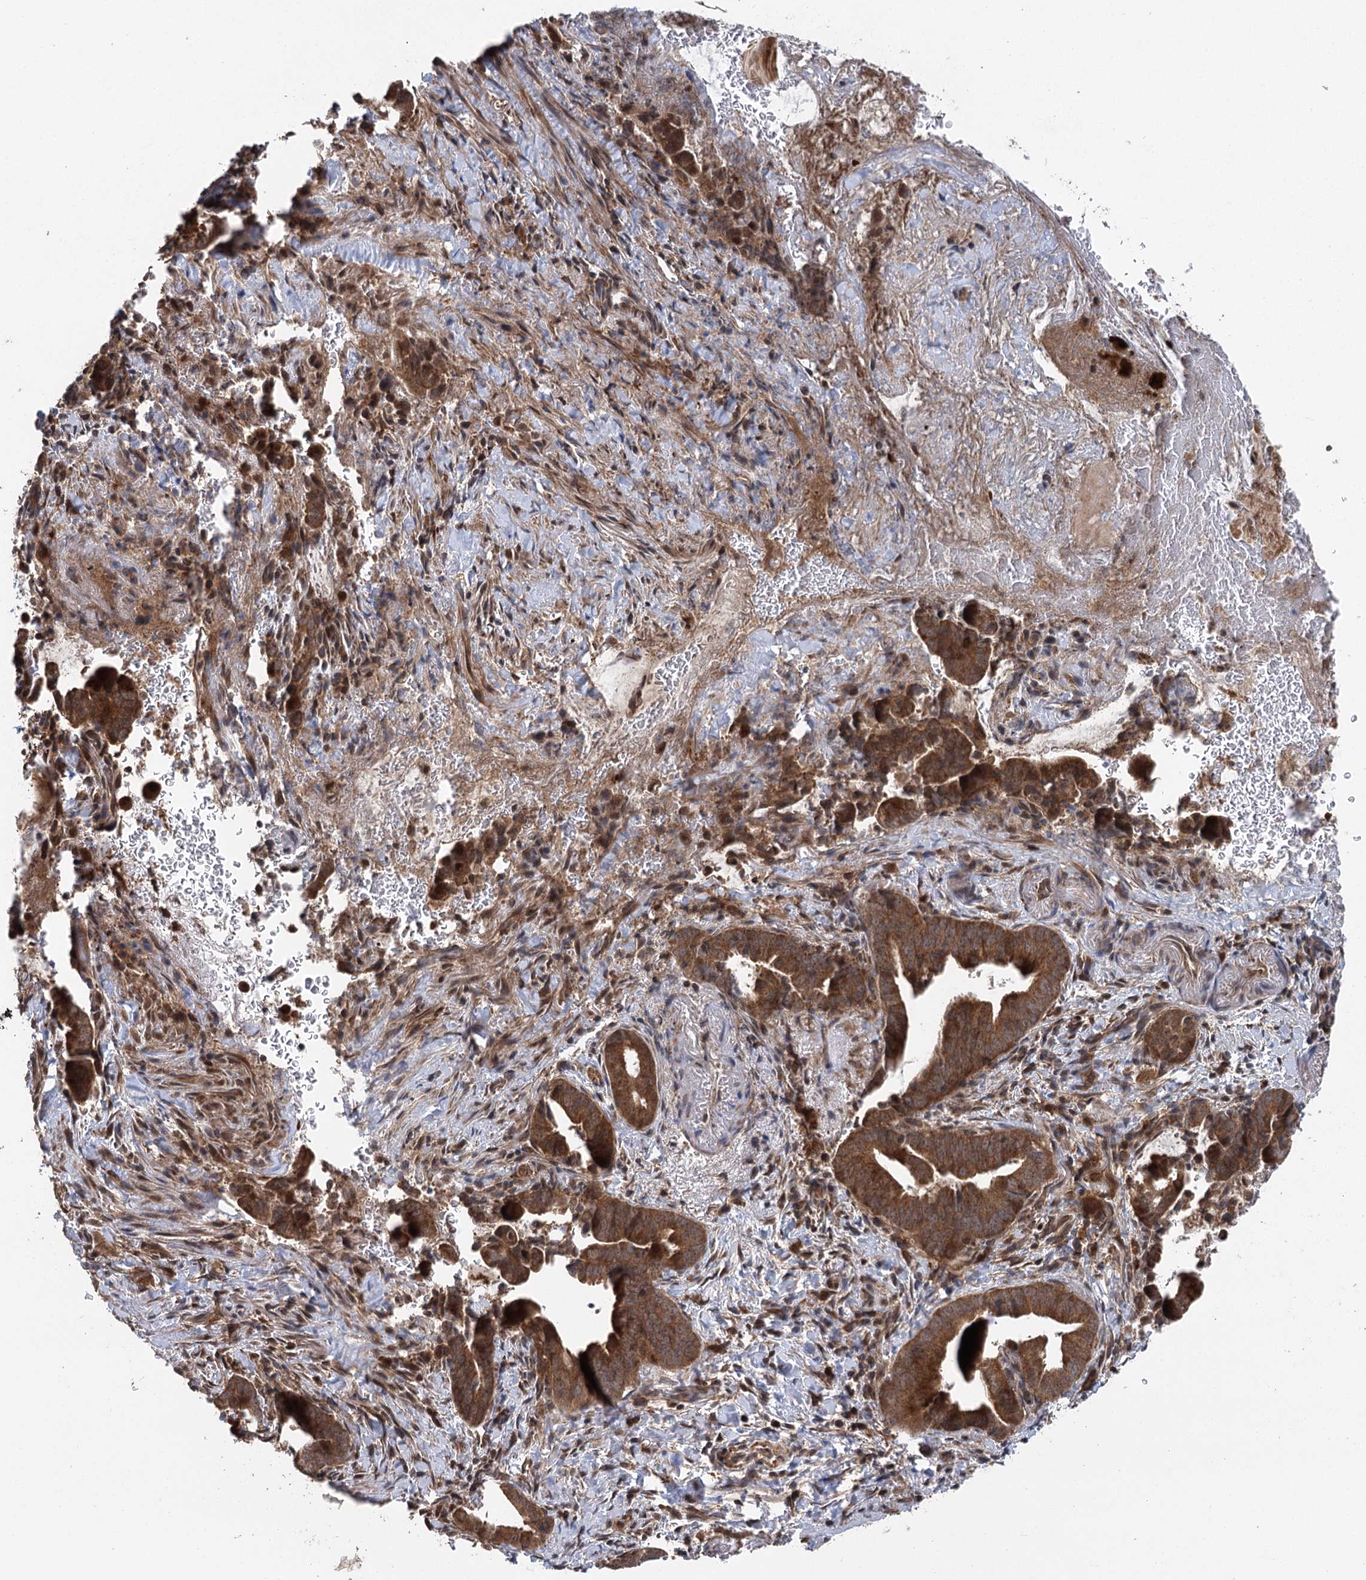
{"staining": {"intensity": "moderate", "quantity": ">75%", "location": "cytoplasmic/membranous"}, "tissue": "pancreatic cancer", "cell_type": "Tumor cells", "image_type": "cancer", "snomed": [{"axis": "morphology", "description": "Adenocarcinoma, NOS"}, {"axis": "topography", "description": "Pancreas"}], "caption": "Immunohistochemical staining of pancreatic cancer (adenocarcinoma) reveals medium levels of moderate cytoplasmic/membranous expression in about >75% of tumor cells.", "gene": "C12orf4", "patient": {"sex": "female", "age": 63}}